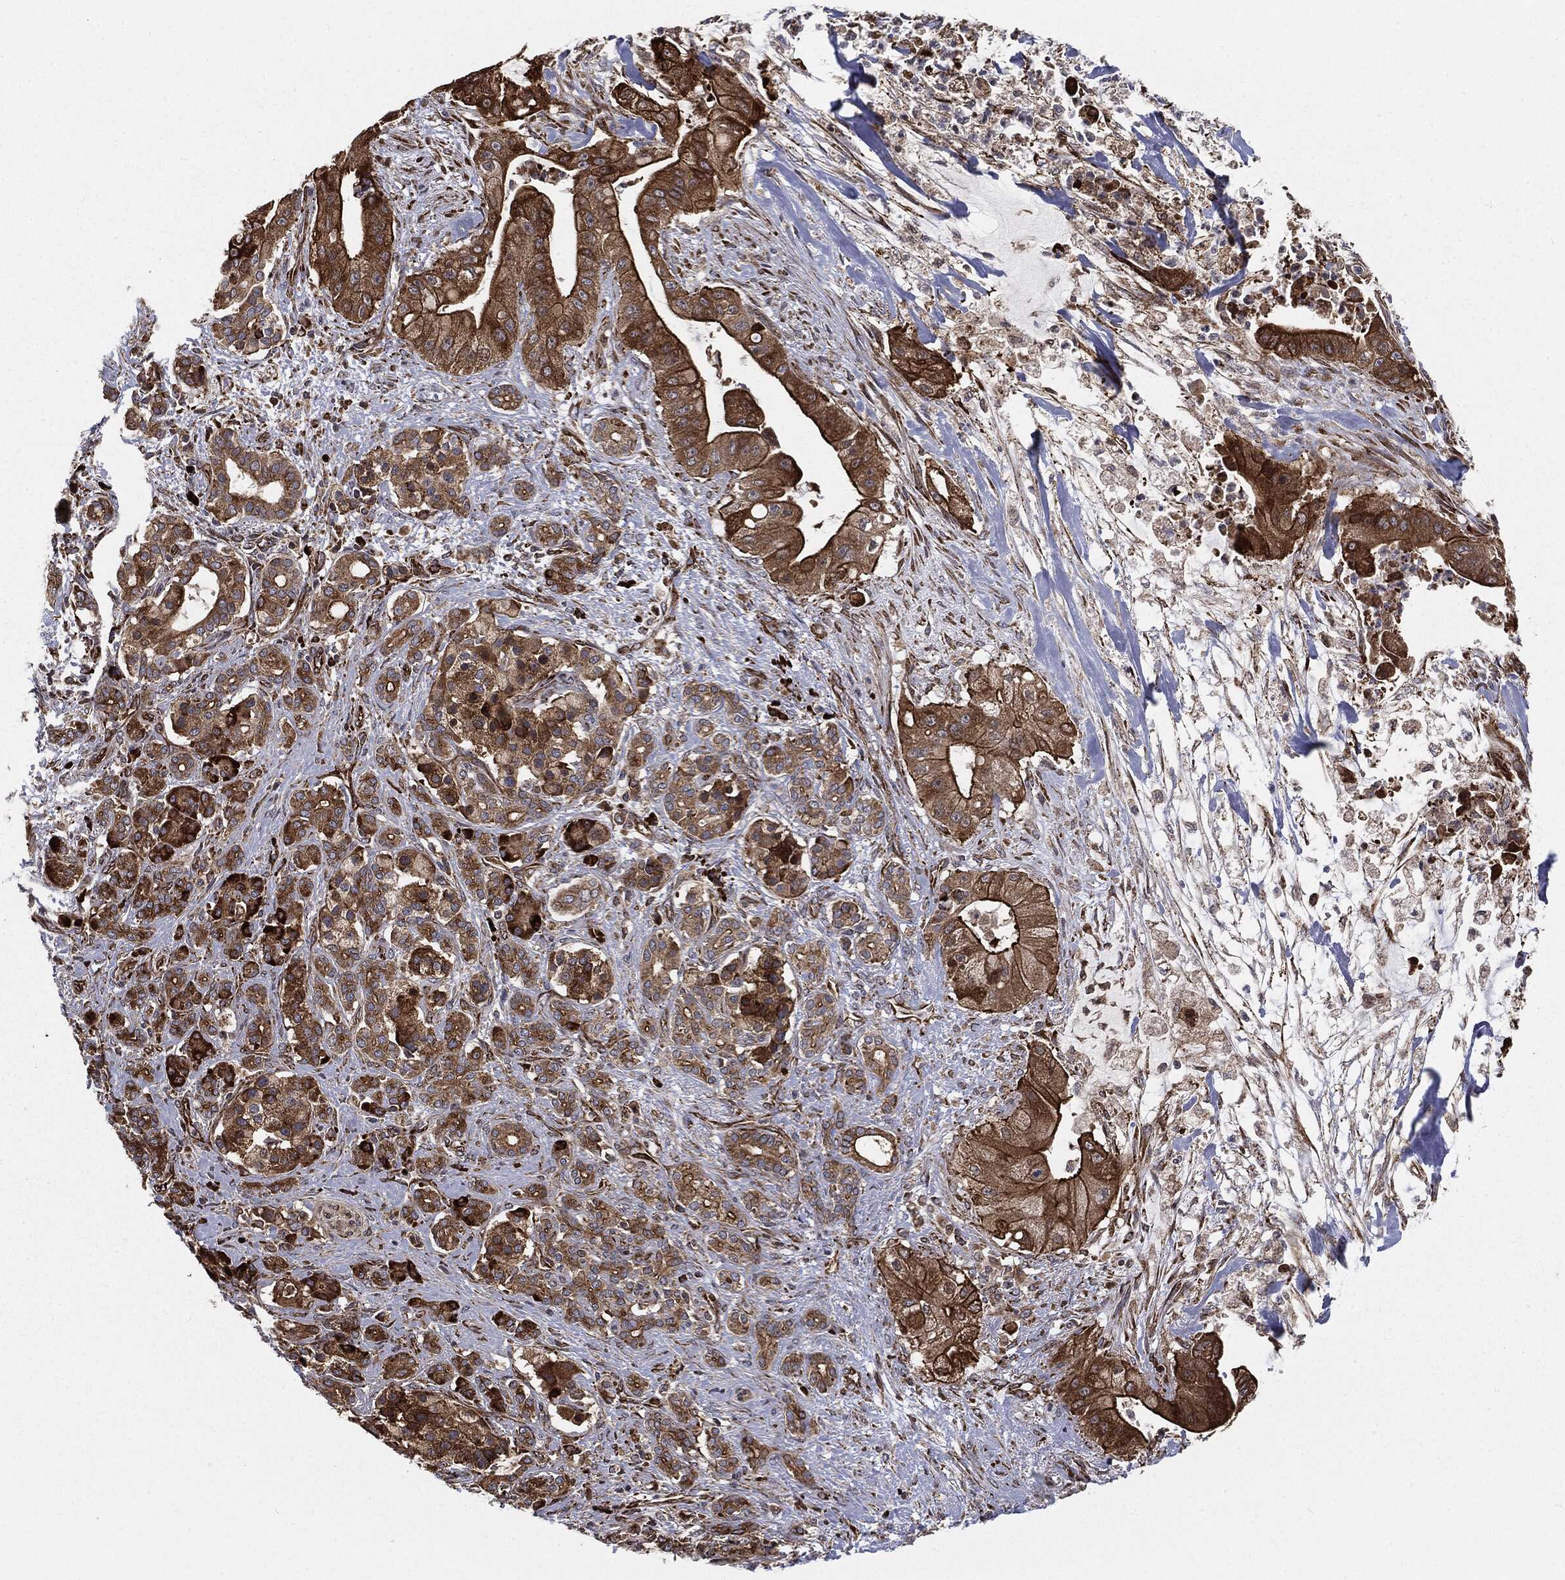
{"staining": {"intensity": "strong", "quantity": ">75%", "location": "cytoplasmic/membranous"}, "tissue": "pancreatic cancer", "cell_type": "Tumor cells", "image_type": "cancer", "snomed": [{"axis": "morphology", "description": "Normal tissue, NOS"}, {"axis": "morphology", "description": "Inflammation, NOS"}, {"axis": "morphology", "description": "Adenocarcinoma, NOS"}, {"axis": "topography", "description": "Pancreas"}], "caption": "IHC (DAB) staining of adenocarcinoma (pancreatic) displays strong cytoplasmic/membranous protein positivity in approximately >75% of tumor cells.", "gene": "CYLD", "patient": {"sex": "male", "age": 57}}